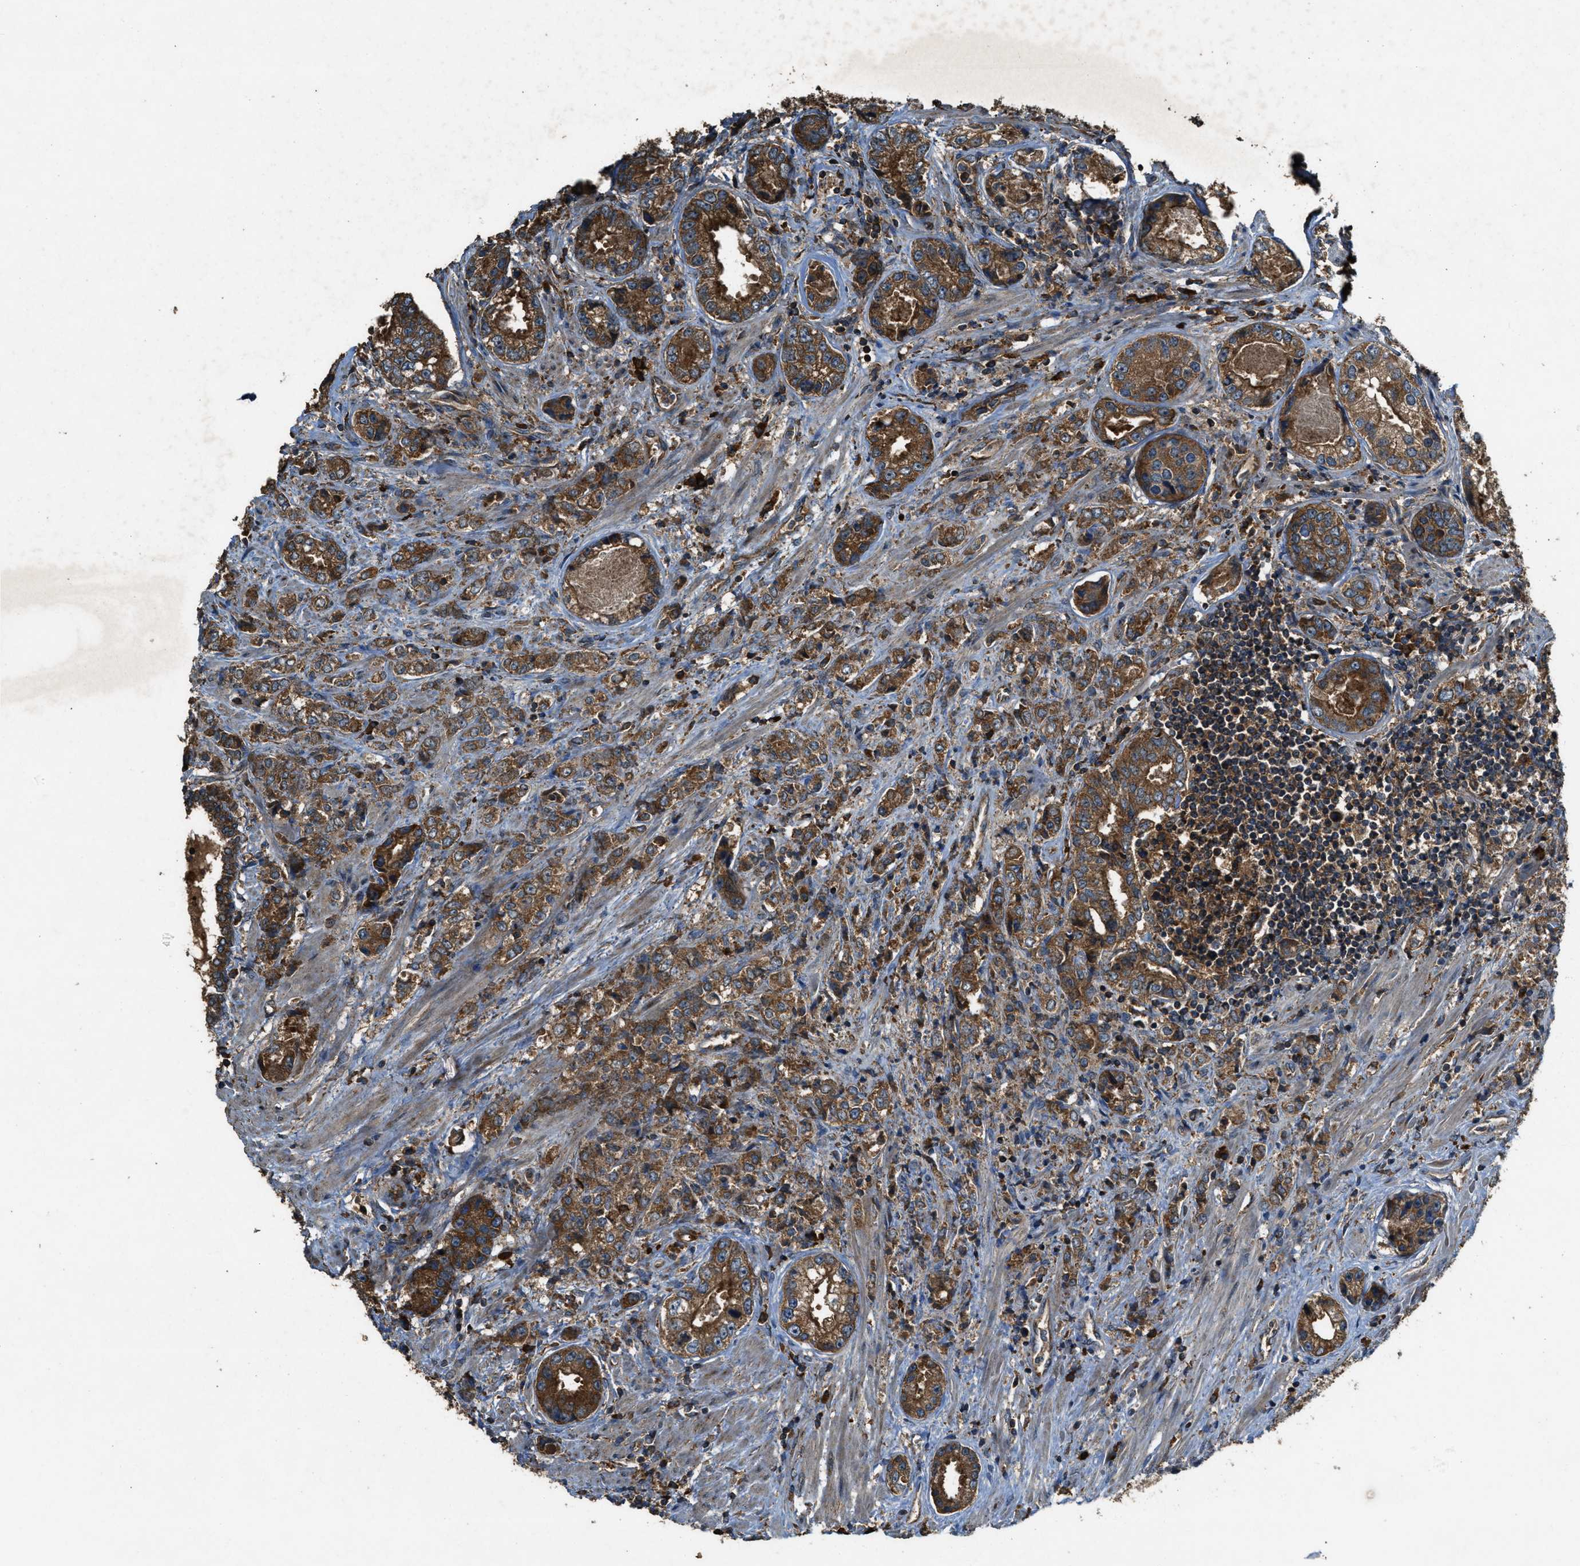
{"staining": {"intensity": "strong", "quantity": ">75%", "location": "cytoplasmic/membranous"}, "tissue": "prostate cancer", "cell_type": "Tumor cells", "image_type": "cancer", "snomed": [{"axis": "morphology", "description": "Adenocarcinoma, High grade"}, {"axis": "topography", "description": "Prostate"}], "caption": "DAB immunohistochemical staining of adenocarcinoma (high-grade) (prostate) reveals strong cytoplasmic/membranous protein expression in about >75% of tumor cells.", "gene": "MAP3K8", "patient": {"sex": "male", "age": 61}}